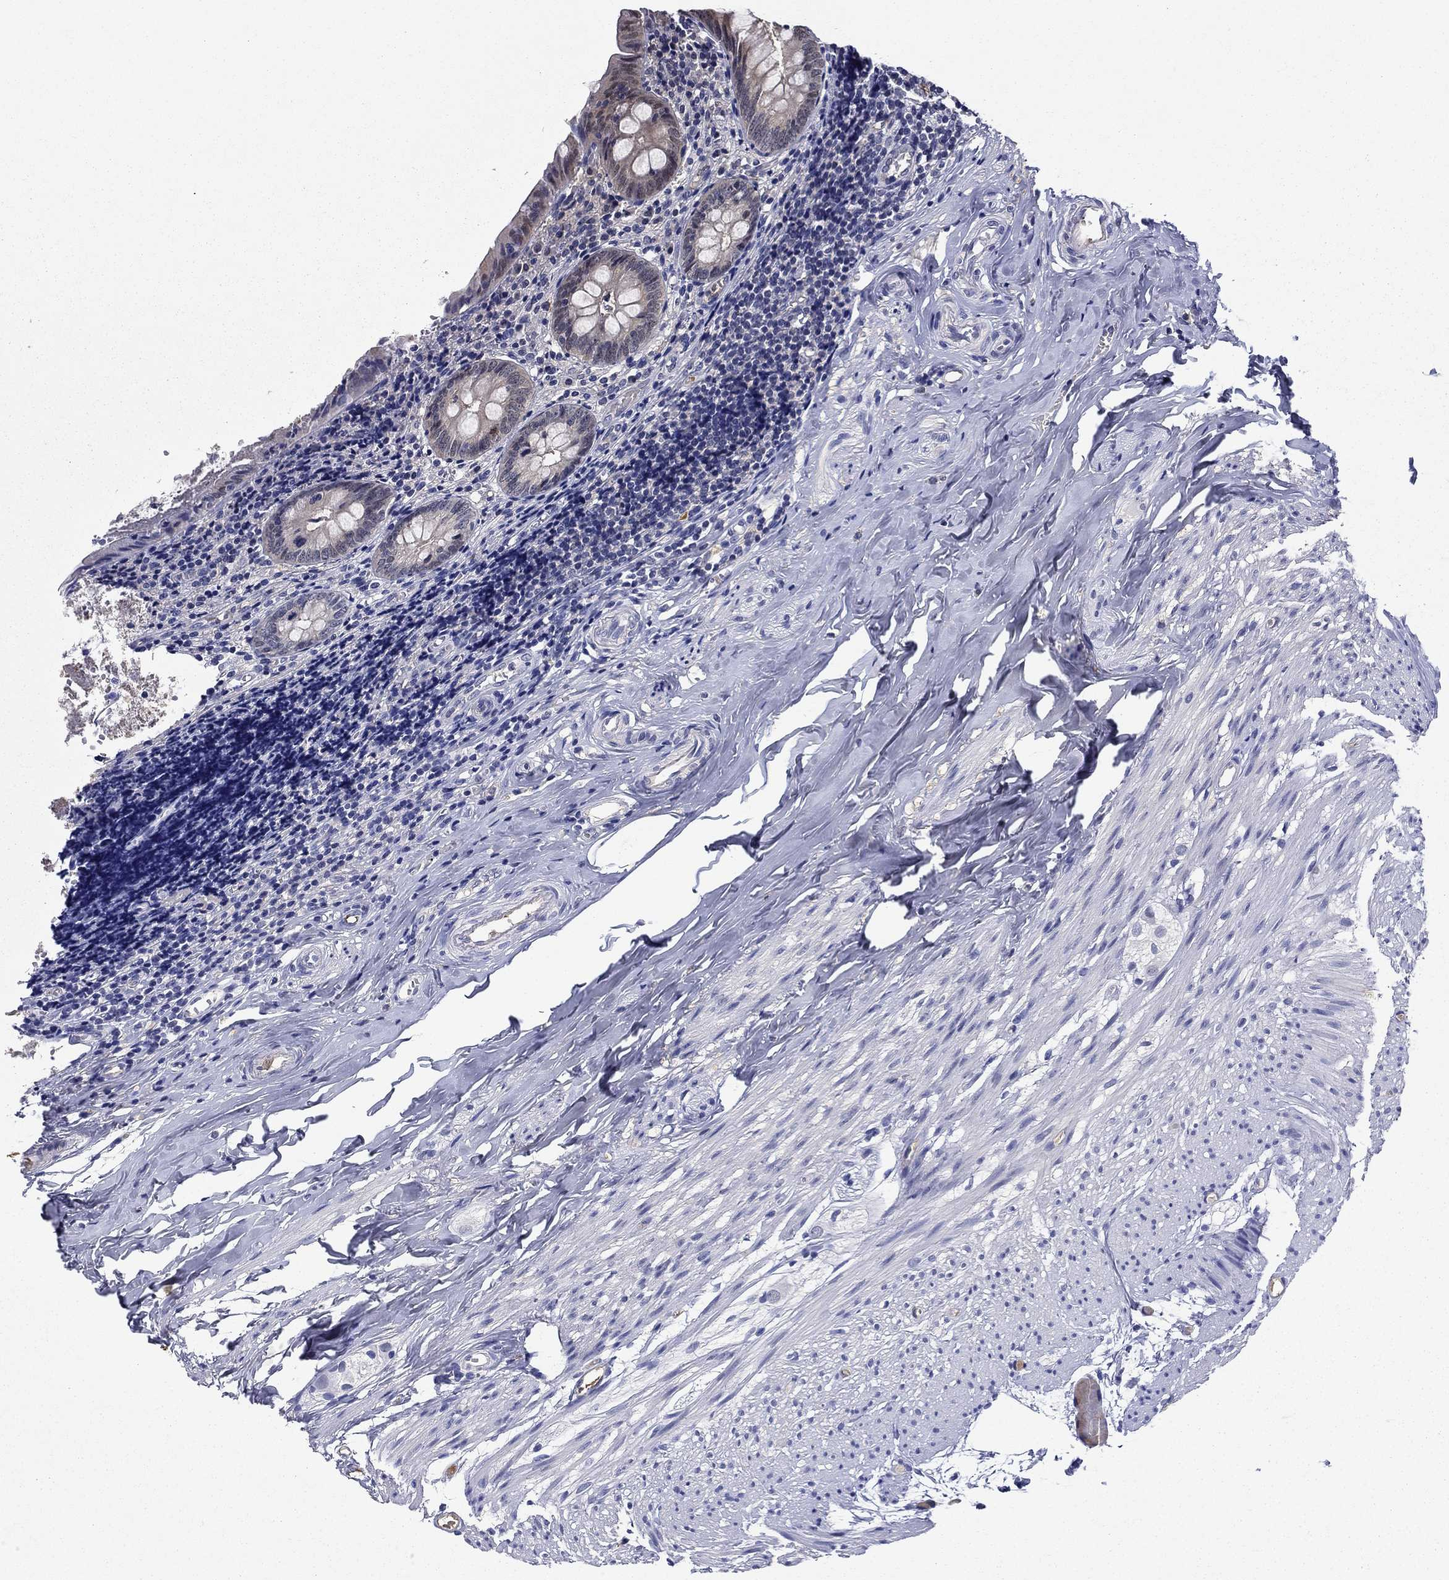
{"staining": {"intensity": "moderate", "quantity": "25%-75%", "location": "cytoplasmic/membranous"}, "tissue": "appendix", "cell_type": "Glandular cells", "image_type": "normal", "snomed": [{"axis": "morphology", "description": "Normal tissue, NOS"}, {"axis": "topography", "description": "Appendix"}], "caption": "Immunohistochemistry of normal human appendix shows medium levels of moderate cytoplasmic/membranous positivity in approximately 25%-75% of glandular cells. (Stains: DAB (3,3'-diaminobenzidine) in brown, nuclei in blue, Microscopy: brightfield microscopy at high magnification).", "gene": "DDTL", "patient": {"sex": "female", "age": 23}}